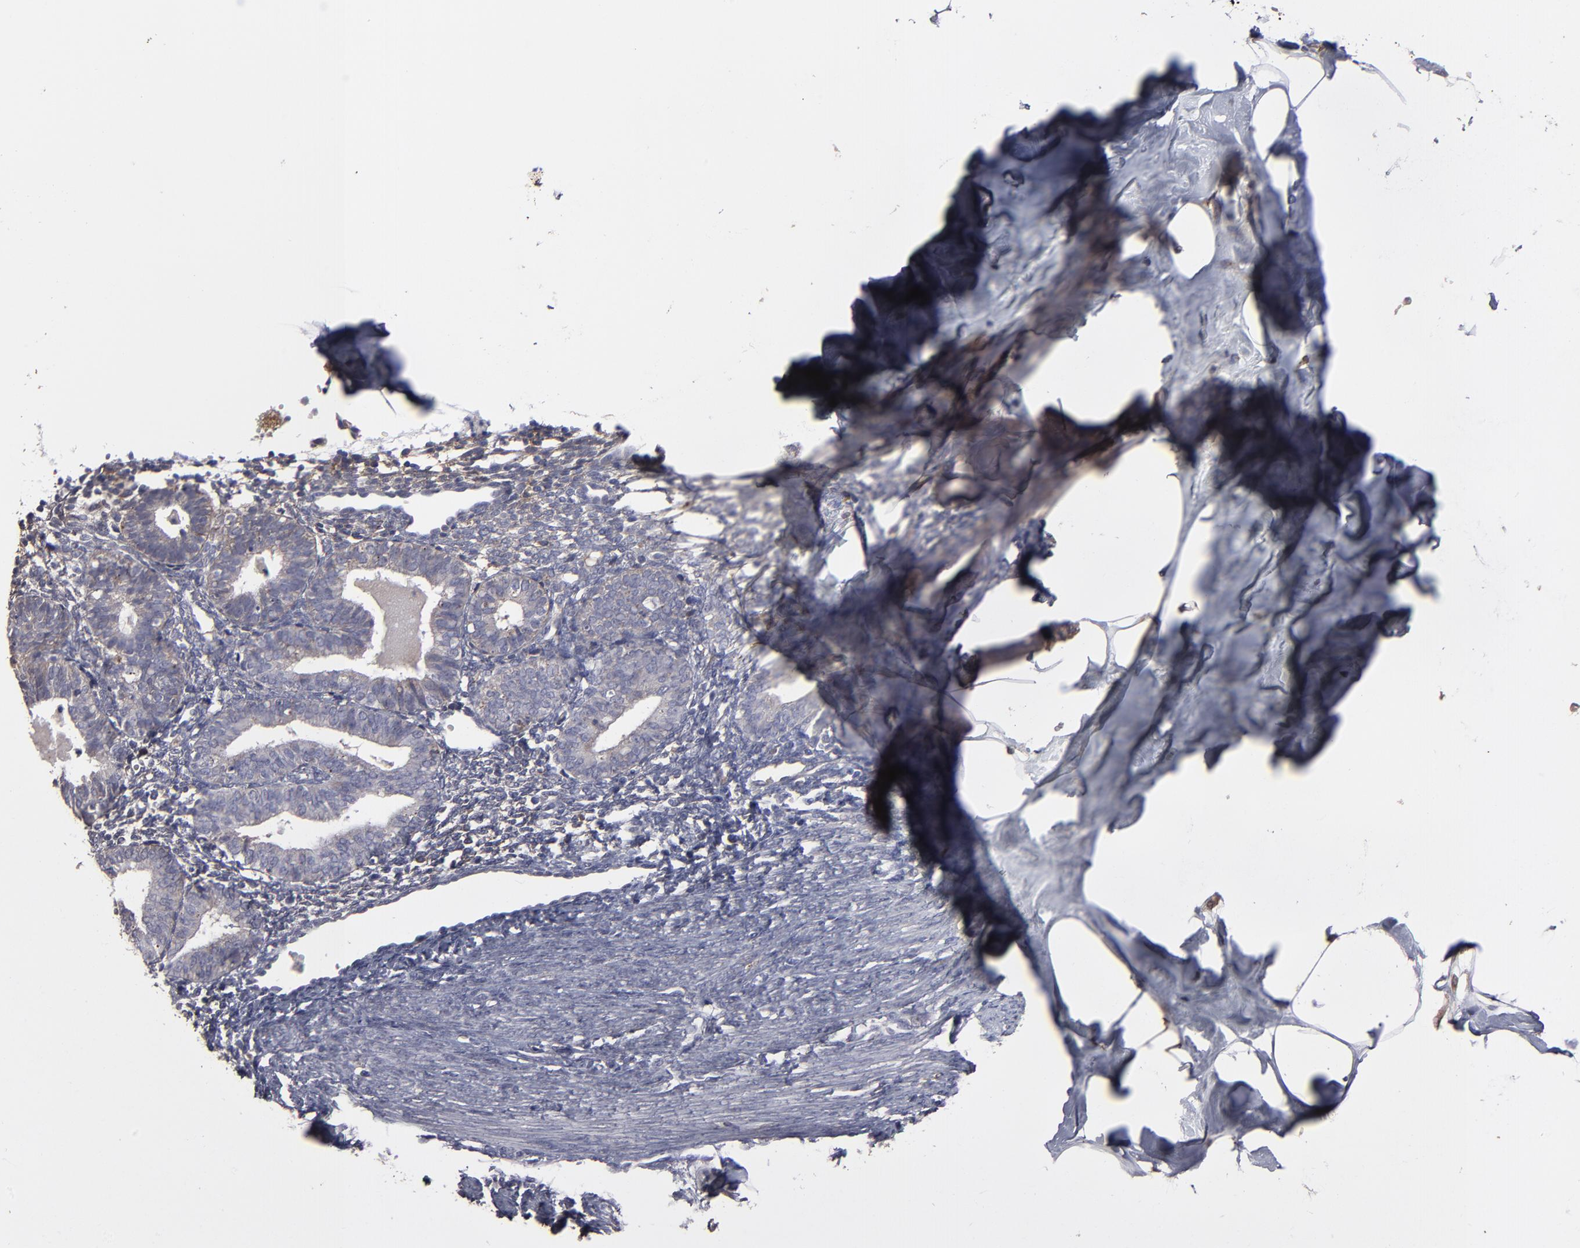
{"staining": {"intensity": "weak", "quantity": "25%-75%", "location": "cytoplasmic/membranous"}, "tissue": "endometrium", "cell_type": "Cells in endometrial stroma", "image_type": "normal", "snomed": [{"axis": "morphology", "description": "Normal tissue, NOS"}, {"axis": "topography", "description": "Endometrium"}], "caption": "Endometrium stained for a protein shows weak cytoplasmic/membranous positivity in cells in endometrial stroma. (DAB (3,3'-diaminobenzidine) IHC, brown staining for protein, blue staining for nuclei).", "gene": "ITGB5", "patient": {"sex": "female", "age": 61}}